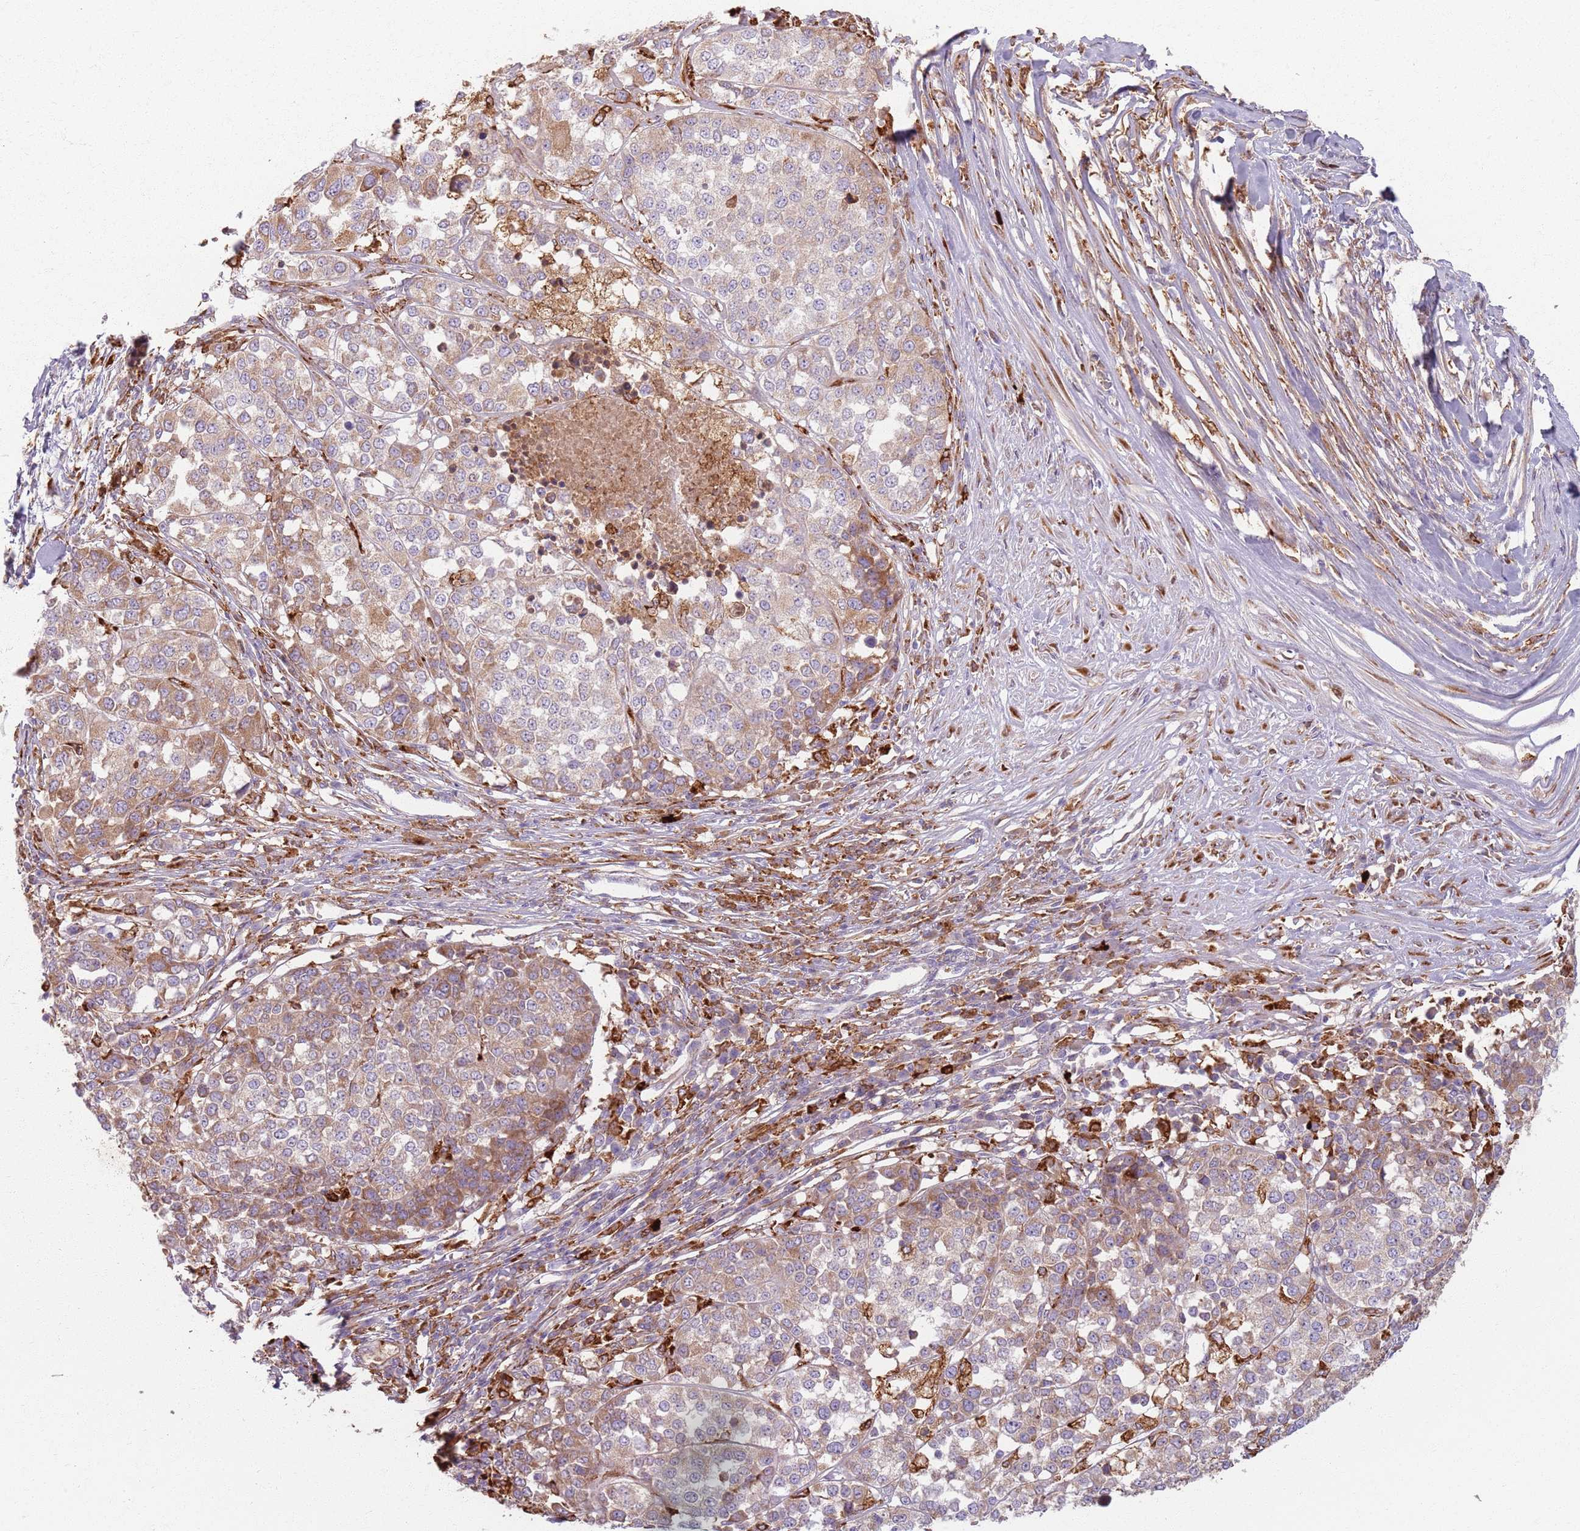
{"staining": {"intensity": "moderate", "quantity": "25%-75%", "location": "cytoplasmic/membranous"}, "tissue": "melanoma", "cell_type": "Tumor cells", "image_type": "cancer", "snomed": [{"axis": "morphology", "description": "Malignant melanoma, Metastatic site"}, {"axis": "topography", "description": "Lymph node"}], "caption": "IHC (DAB (3,3'-diaminobenzidine)) staining of melanoma displays moderate cytoplasmic/membranous protein staining in about 25%-75% of tumor cells.", "gene": "COLGALT1", "patient": {"sex": "male", "age": 44}}